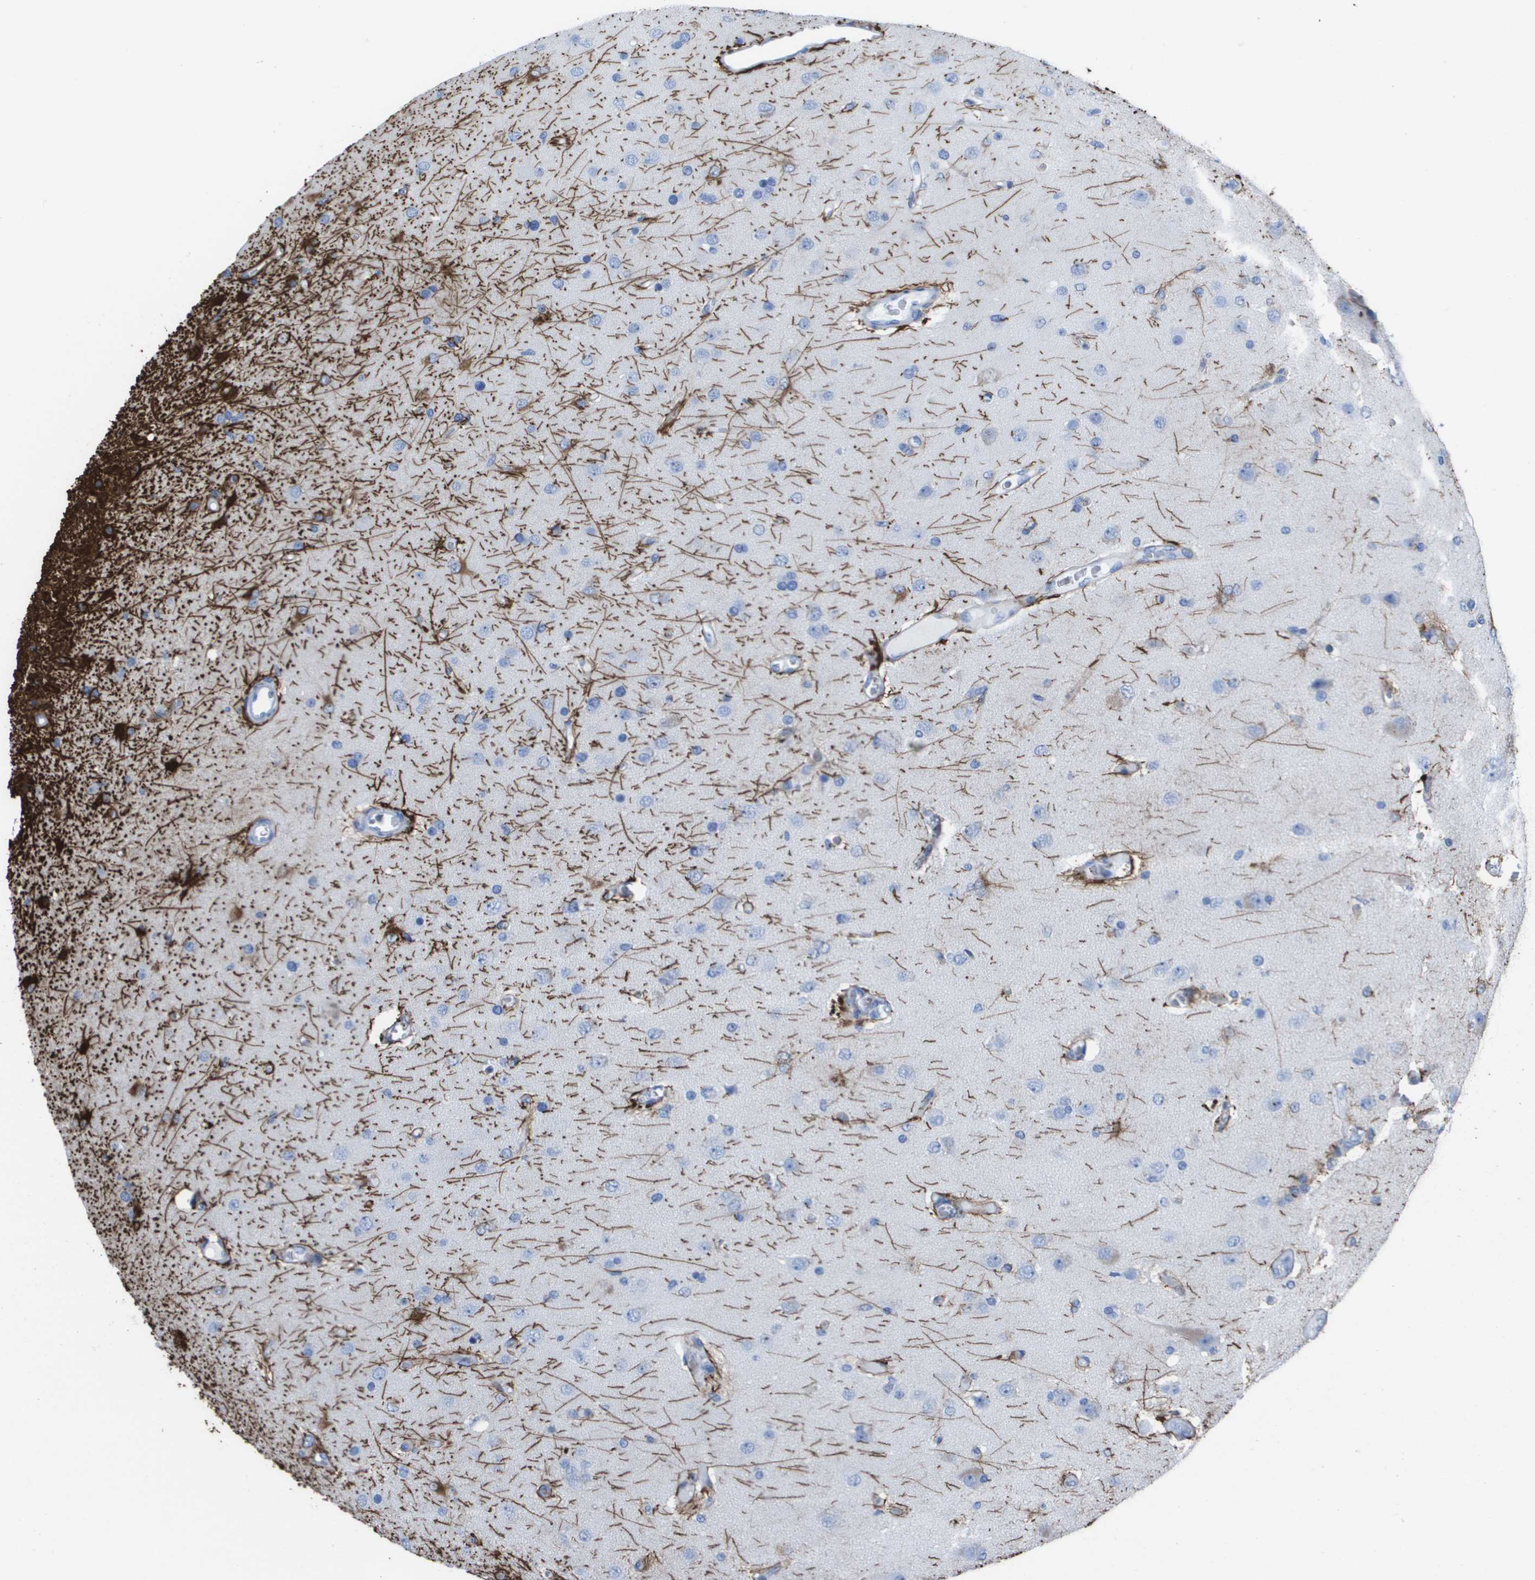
{"staining": {"intensity": "negative", "quantity": "none", "location": "none"}, "tissue": "glioma", "cell_type": "Tumor cells", "image_type": "cancer", "snomed": [{"axis": "morphology", "description": "Normal tissue, NOS"}, {"axis": "morphology", "description": "Glioma, malignant, High grade"}, {"axis": "topography", "description": "Cerebral cortex"}], "caption": "High-grade glioma (malignant) stained for a protein using IHC exhibits no positivity tumor cells.", "gene": "KCNA3", "patient": {"sex": "male", "age": 77}}